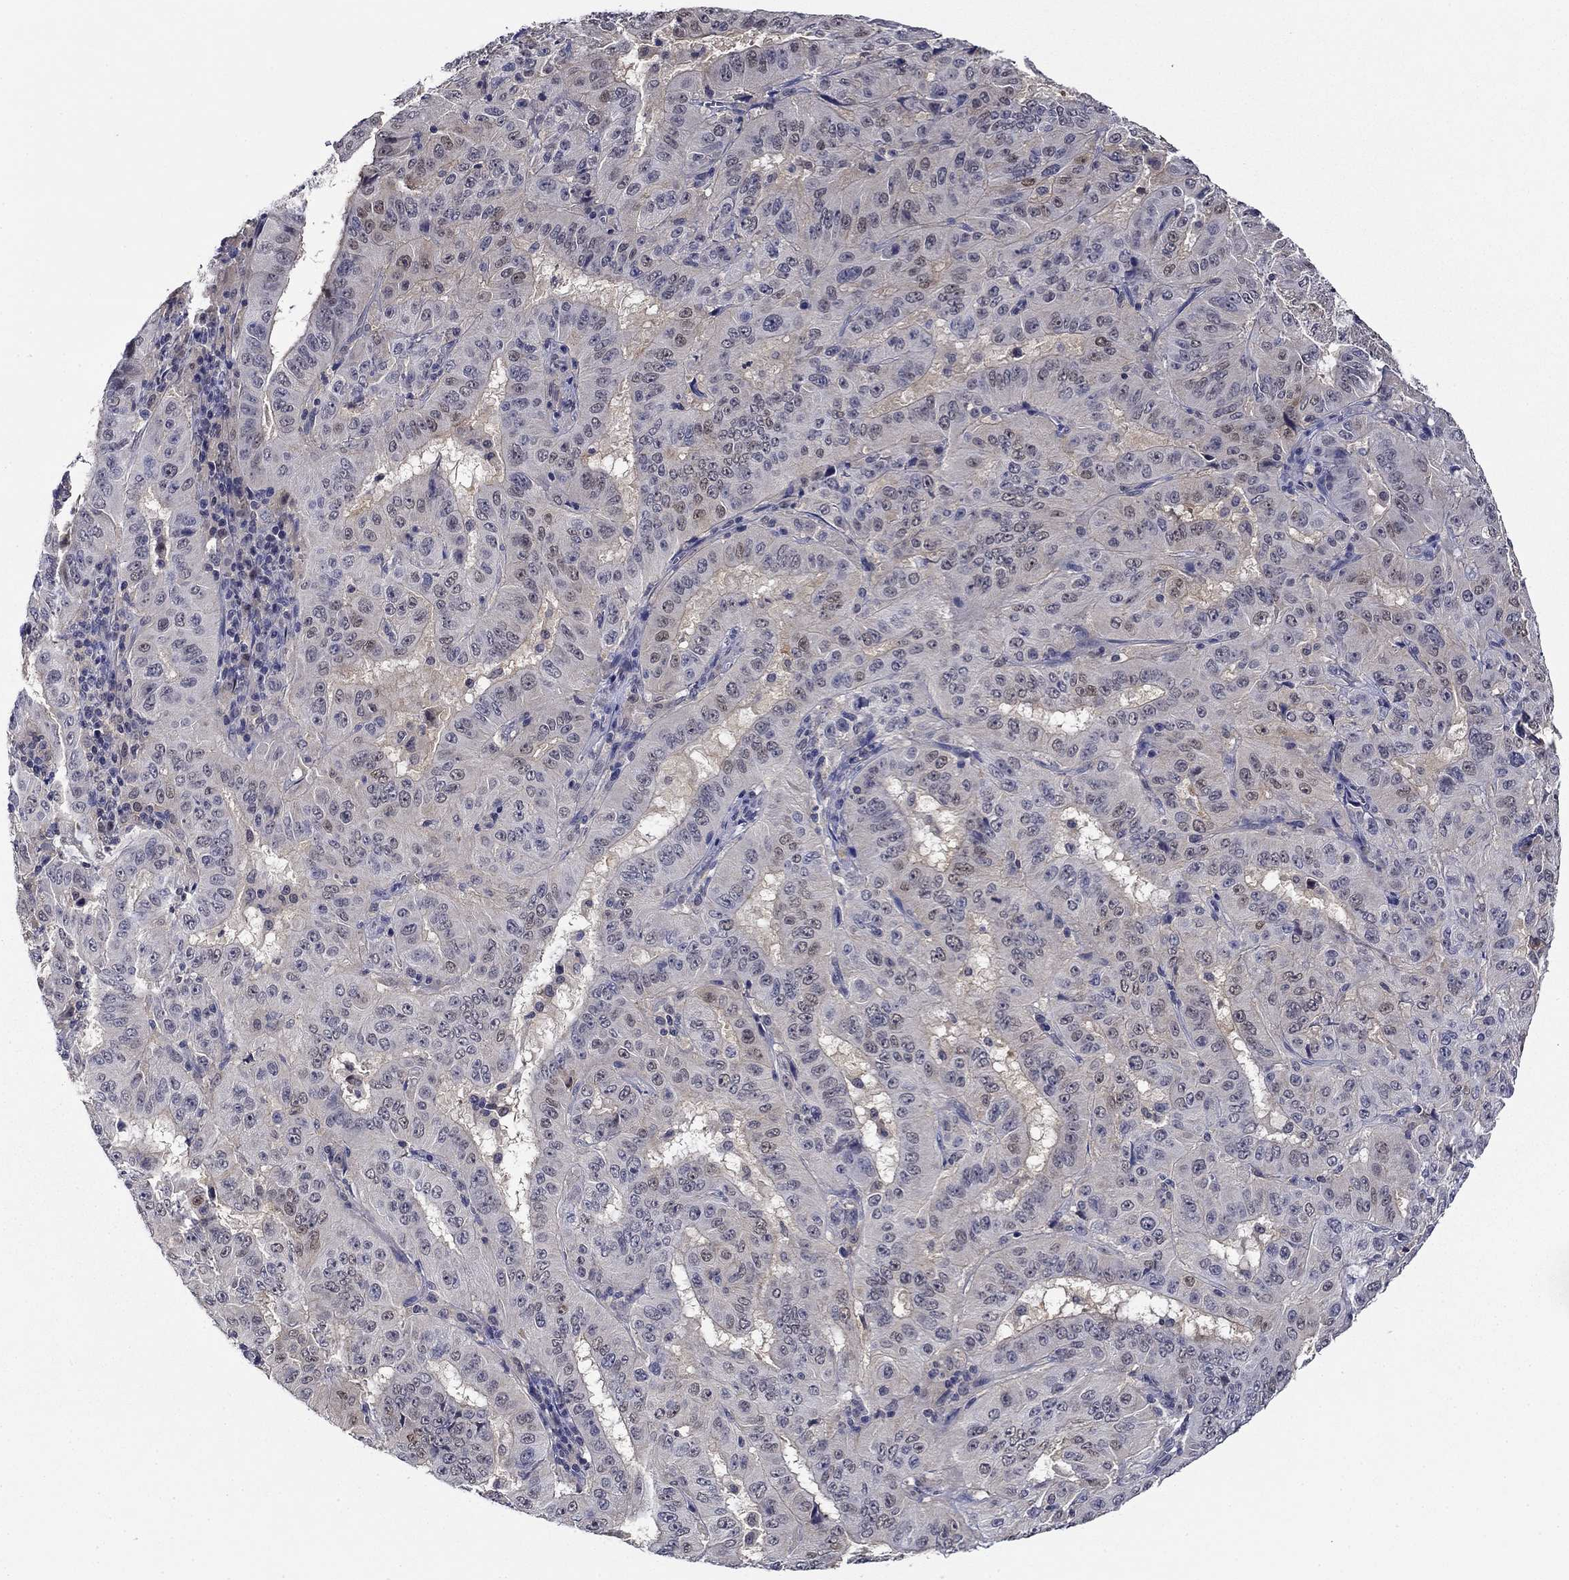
{"staining": {"intensity": "weak", "quantity": "<25%", "location": "cytoplasmic/membranous"}, "tissue": "pancreatic cancer", "cell_type": "Tumor cells", "image_type": "cancer", "snomed": [{"axis": "morphology", "description": "Adenocarcinoma, NOS"}, {"axis": "topography", "description": "Pancreas"}], "caption": "This is a image of immunohistochemistry (IHC) staining of pancreatic adenocarcinoma, which shows no staining in tumor cells.", "gene": "DDTL", "patient": {"sex": "male", "age": 63}}